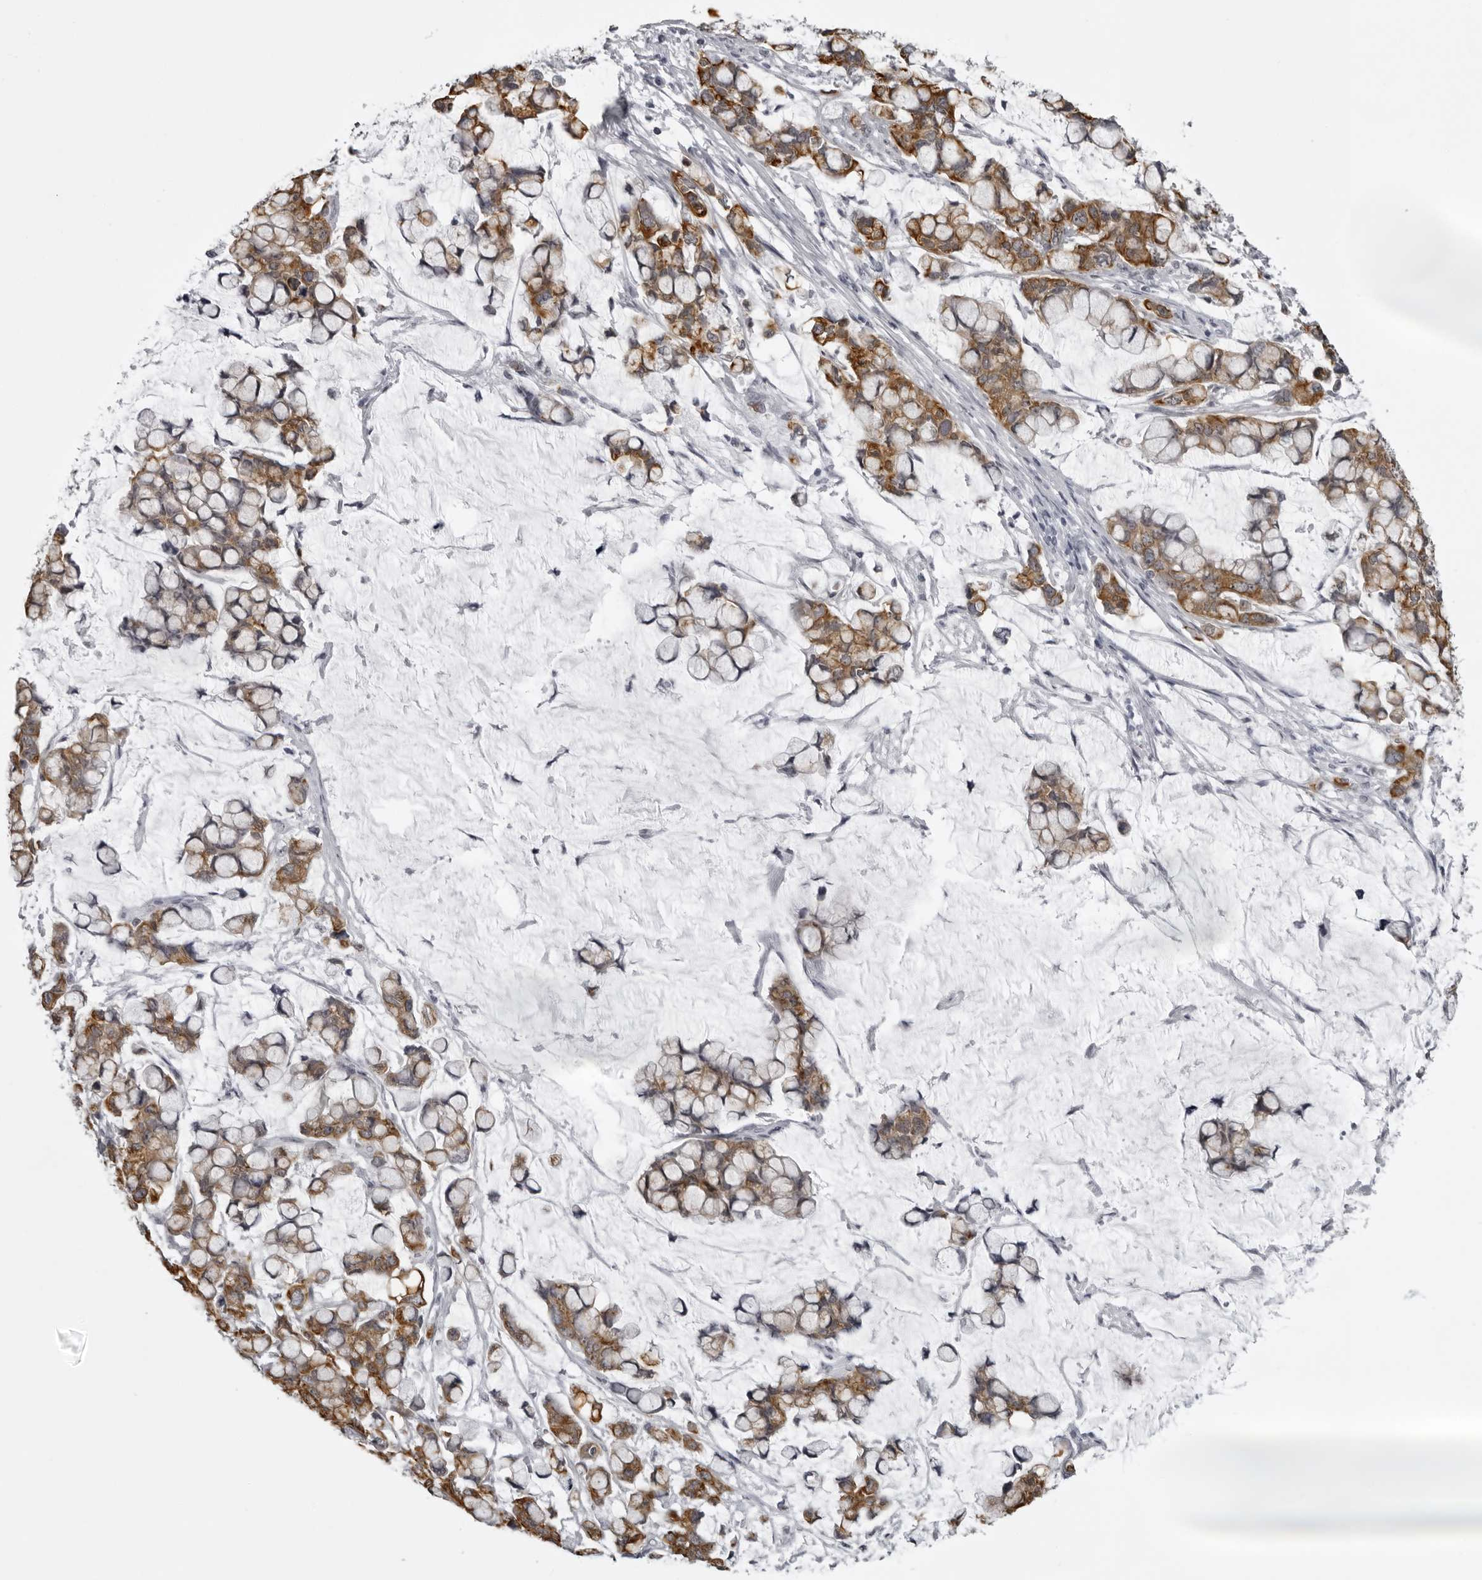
{"staining": {"intensity": "moderate", "quantity": ">75%", "location": "cytoplasmic/membranous"}, "tissue": "stomach cancer", "cell_type": "Tumor cells", "image_type": "cancer", "snomed": [{"axis": "morphology", "description": "Adenocarcinoma, NOS"}, {"axis": "topography", "description": "Stomach, lower"}], "caption": "Moderate cytoplasmic/membranous positivity for a protein is appreciated in about >75% of tumor cells of stomach adenocarcinoma using immunohistochemistry (IHC).", "gene": "UROD", "patient": {"sex": "male", "age": 84}}